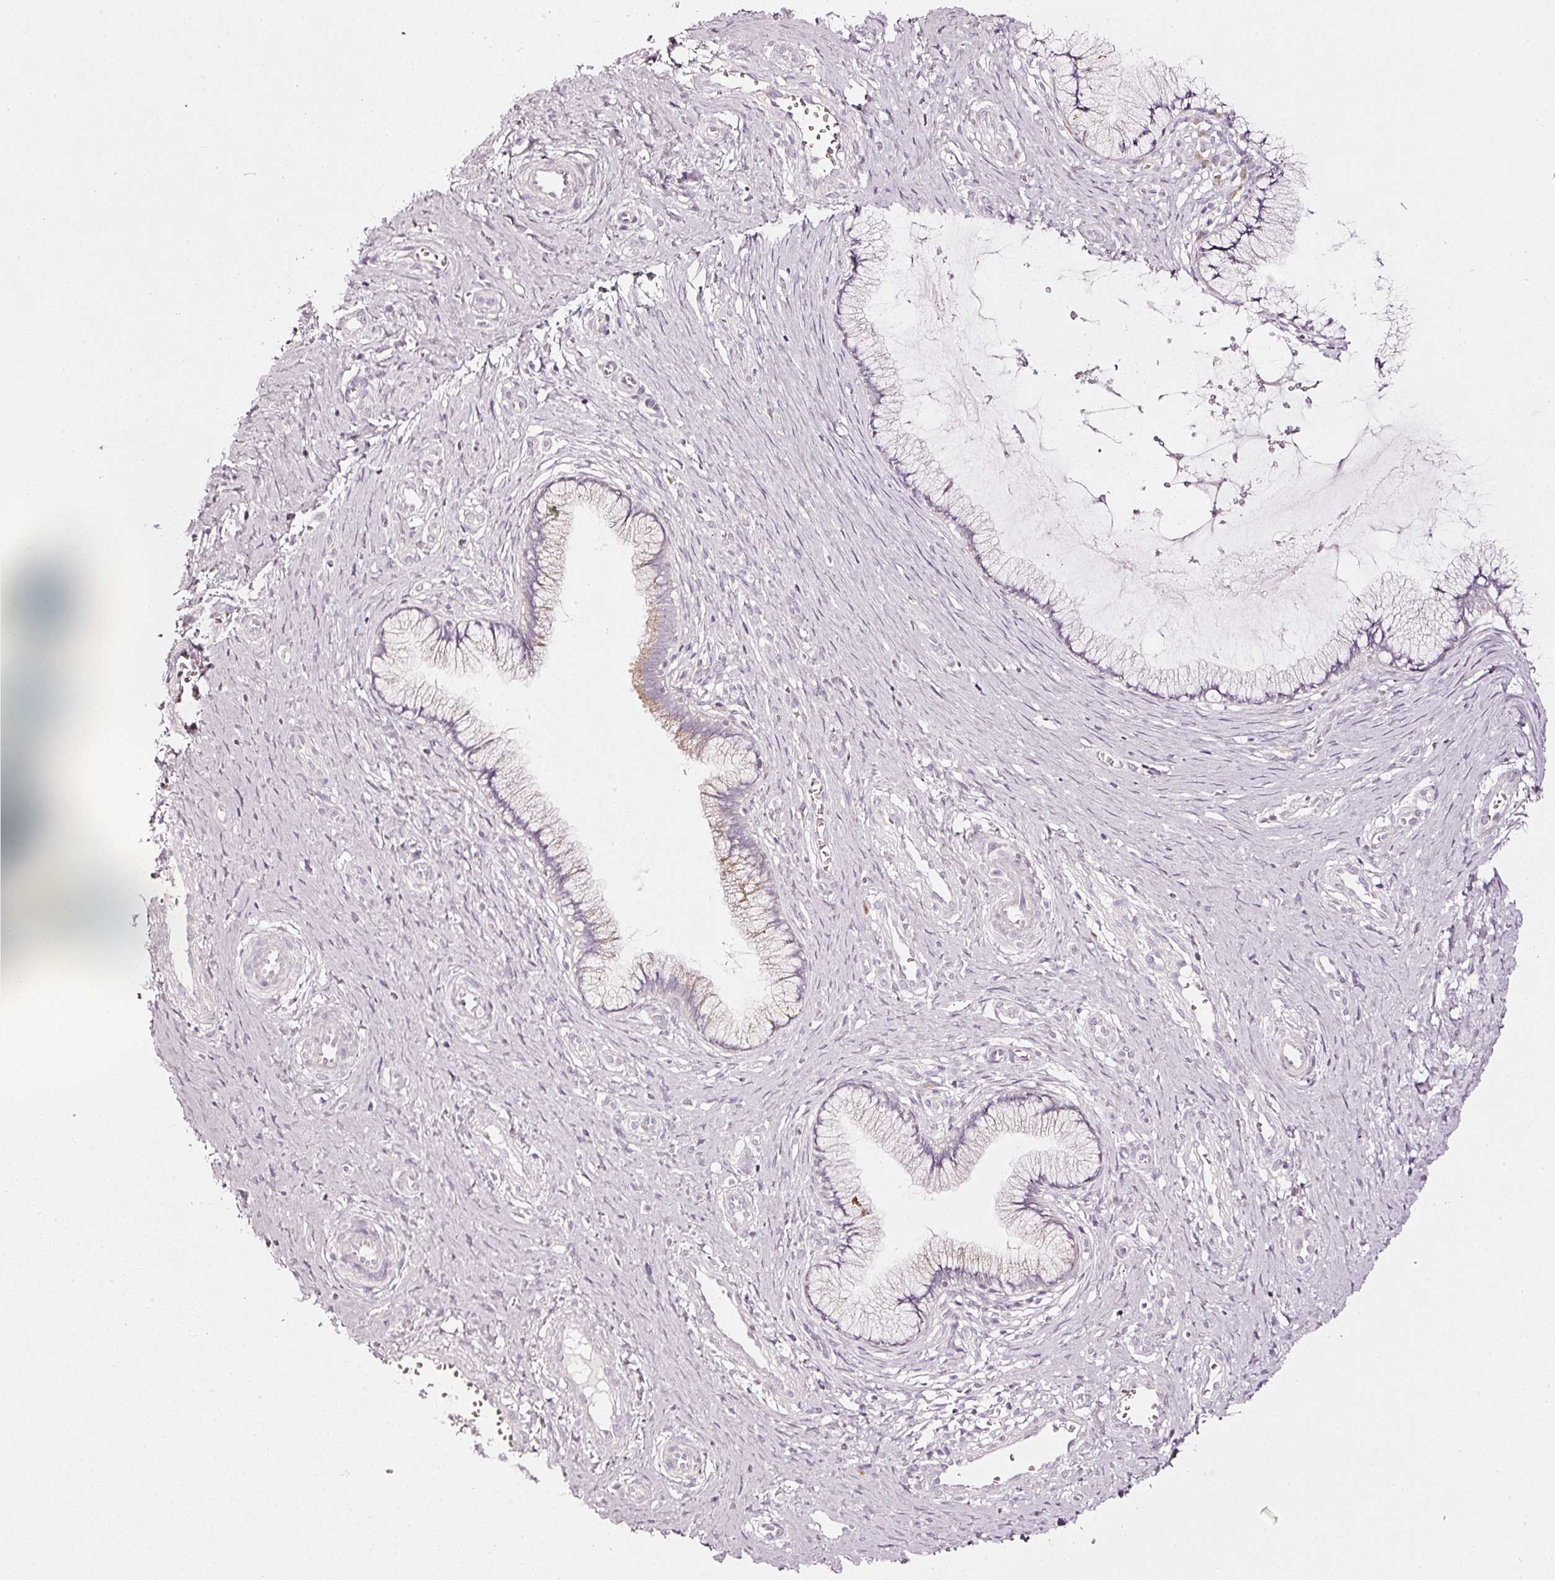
{"staining": {"intensity": "weak", "quantity": "<25%", "location": "cytoplasmic/membranous"}, "tissue": "cervix", "cell_type": "Glandular cells", "image_type": "normal", "snomed": [{"axis": "morphology", "description": "Normal tissue, NOS"}, {"axis": "topography", "description": "Cervix"}], "caption": "This micrograph is of normal cervix stained with immunohistochemistry to label a protein in brown with the nuclei are counter-stained blue. There is no staining in glandular cells. (Stains: DAB (3,3'-diaminobenzidine) immunohistochemistry (IHC) with hematoxylin counter stain, Microscopy: brightfield microscopy at high magnification).", "gene": "SDF4", "patient": {"sex": "female", "age": 36}}